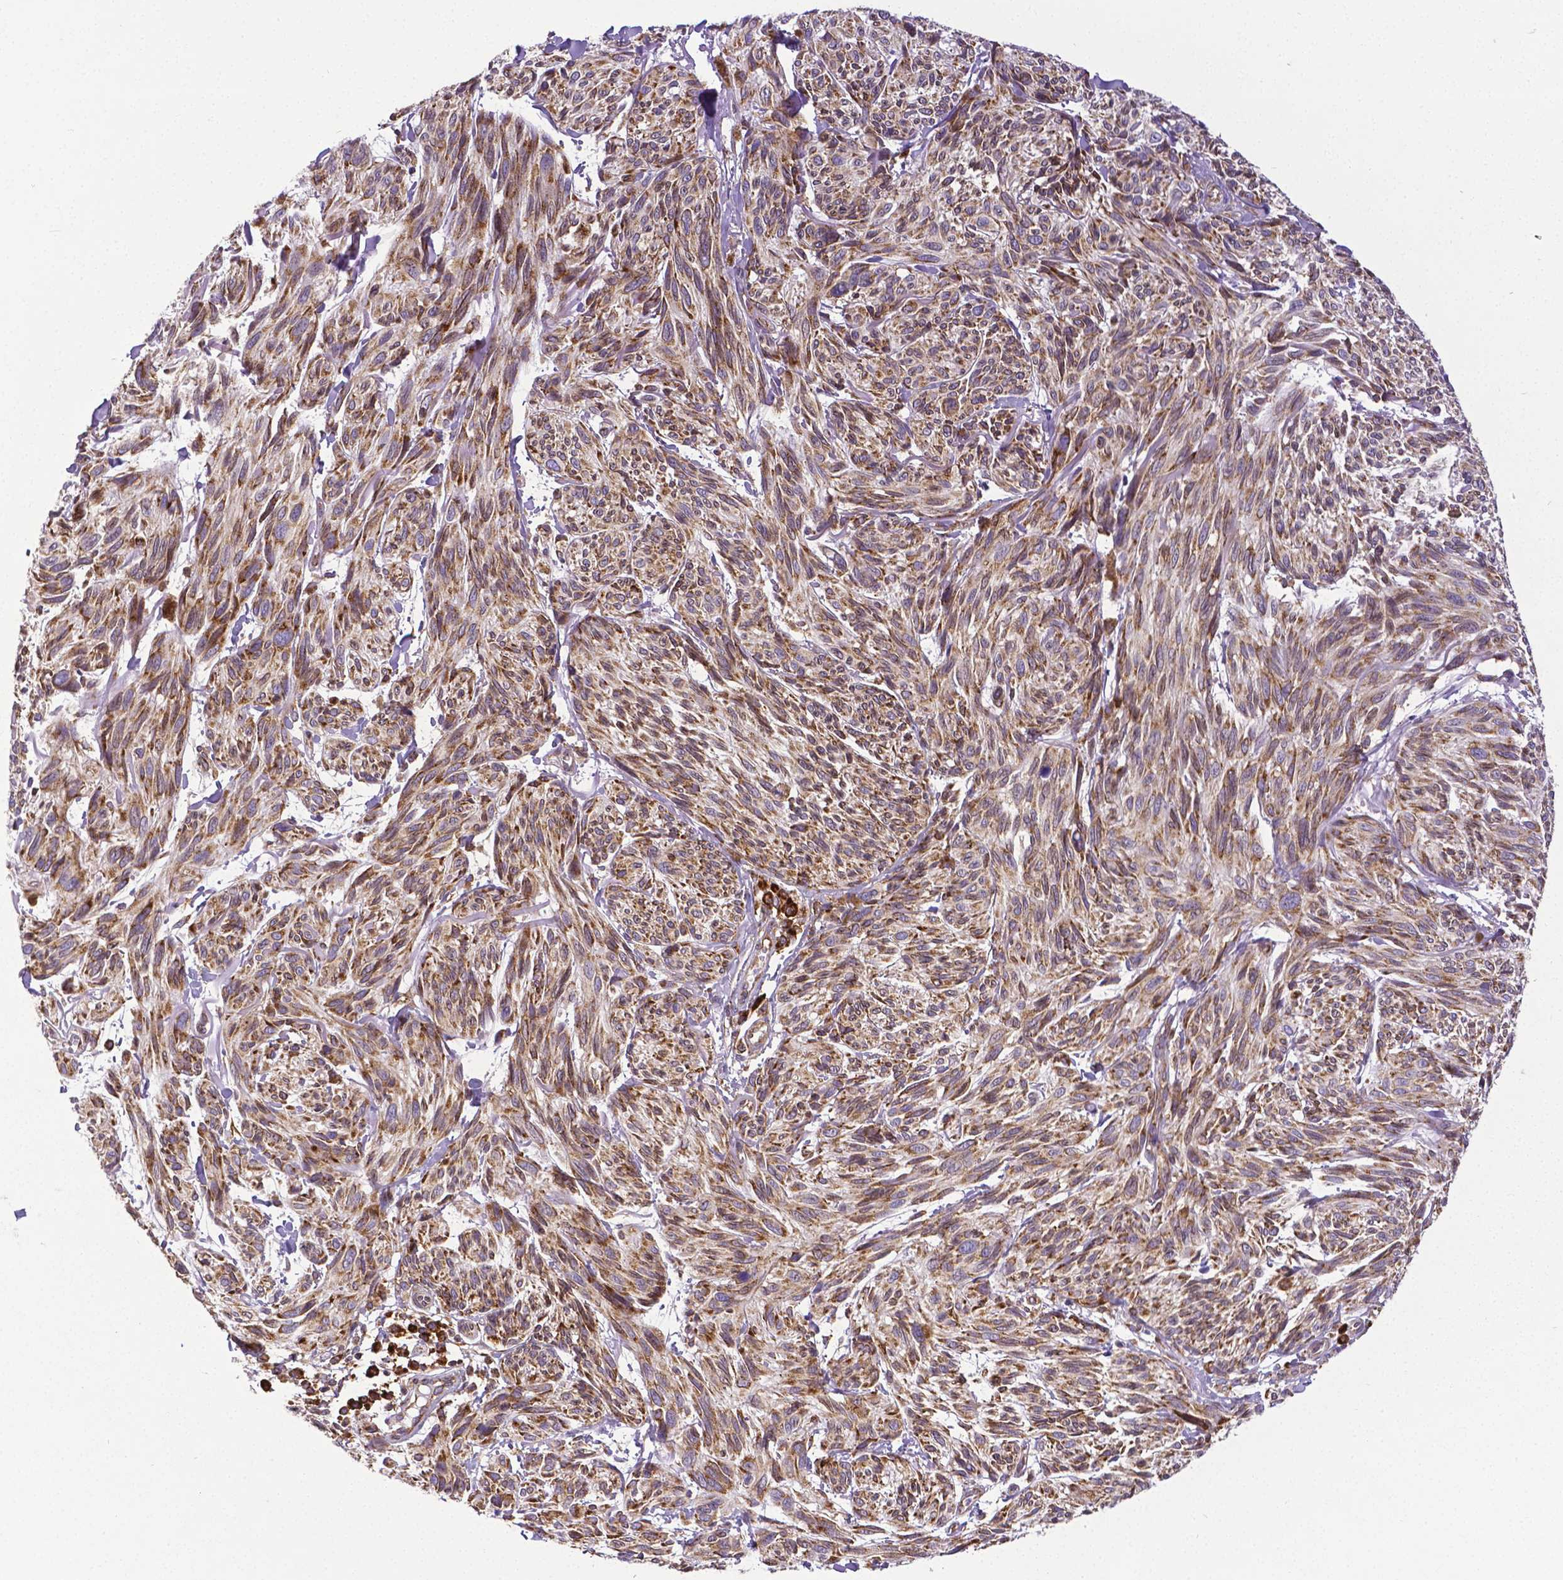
{"staining": {"intensity": "moderate", "quantity": ">75%", "location": "cytoplasmic/membranous"}, "tissue": "melanoma", "cell_type": "Tumor cells", "image_type": "cancer", "snomed": [{"axis": "morphology", "description": "Malignant melanoma, NOS"}, {"axis": "topography", "description": "Skin"}], "caption": "This is an image of immunohistochemistry staining of melanoma, which shows moderate positivity in the cytoplasmic/membranous of tumor cells.", "gene": "MTDH", "patient": {"sex": "male", "age": 79}}